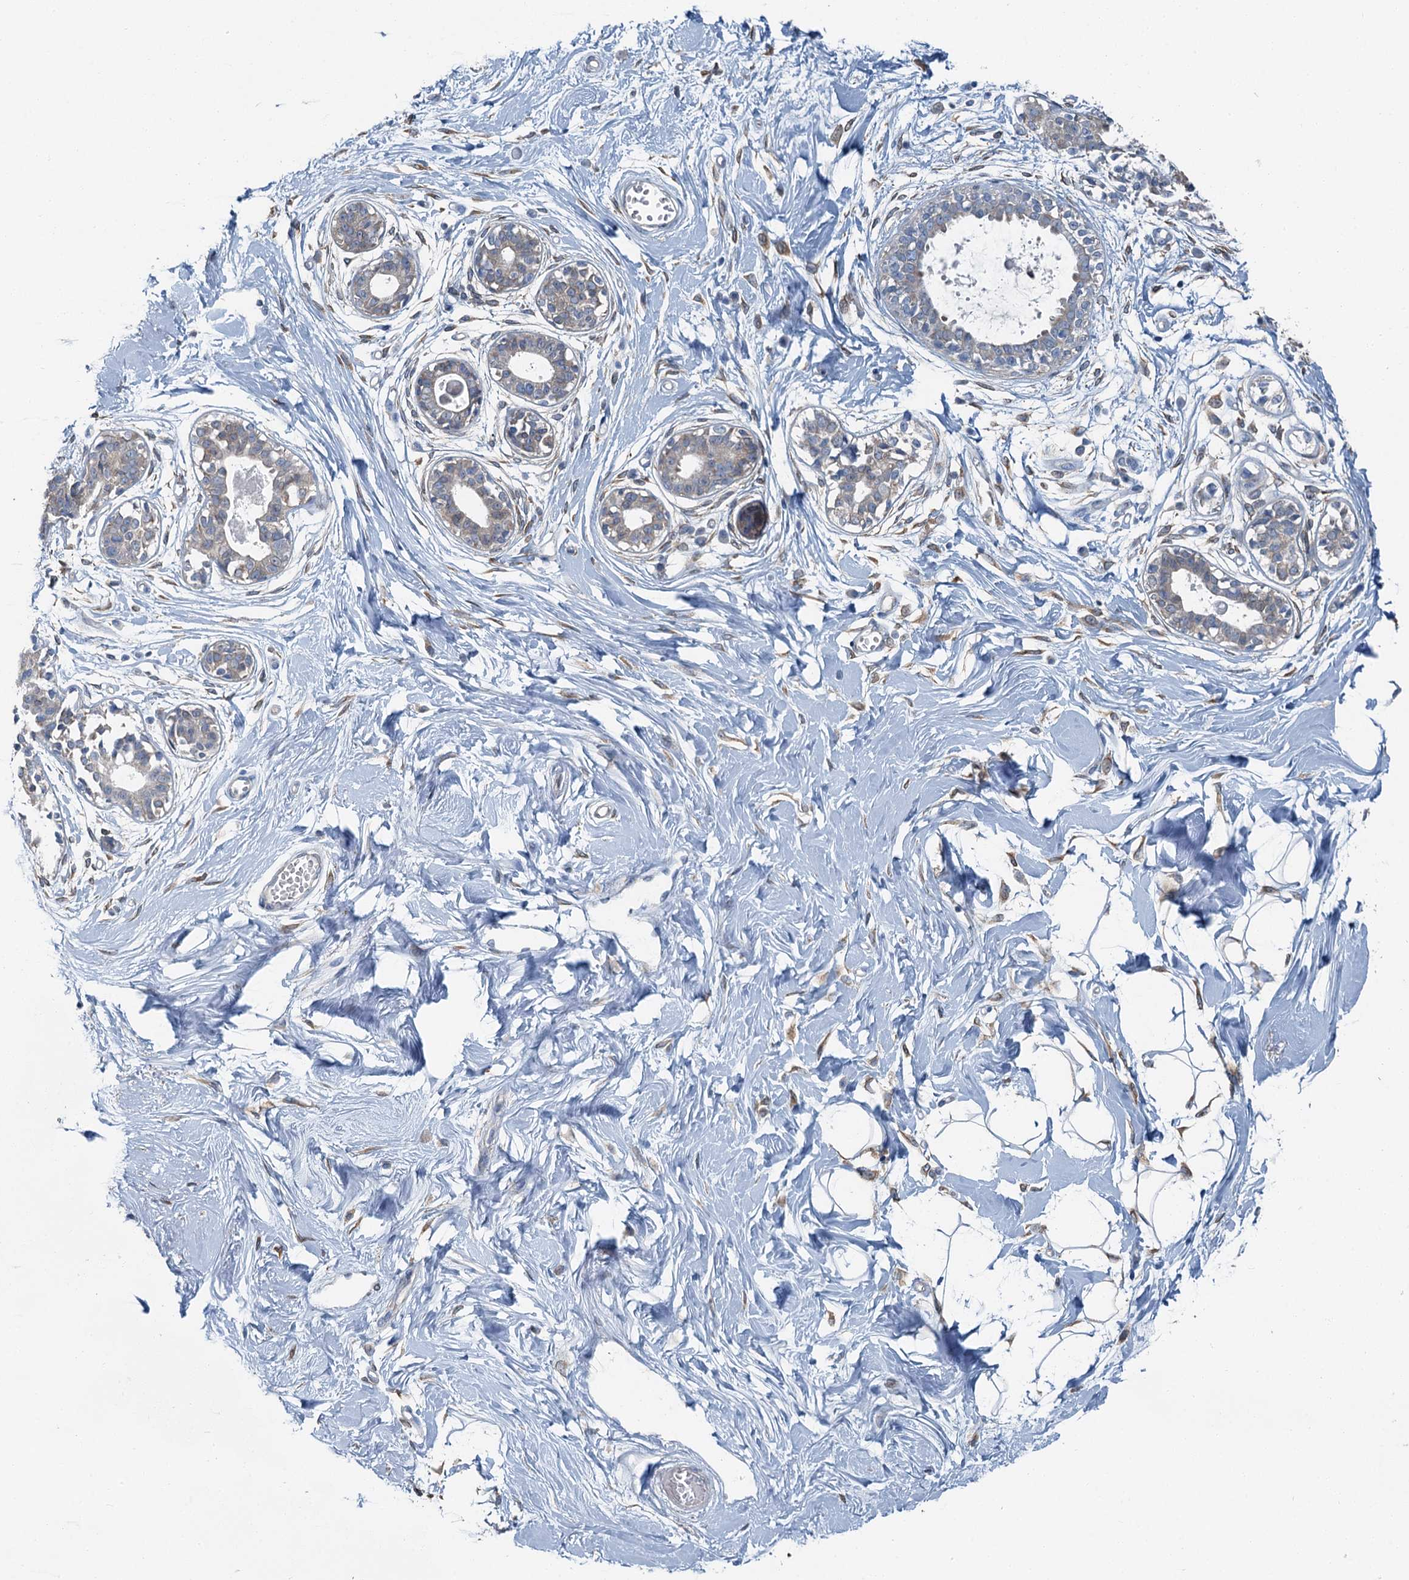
{"staining": {"intensity": "negative", "quantity": "none", "location": "none"}, "tissue": "breast", "cell_type": "Adipocytes", "image_type": "normal", "snomed": [{"axis": "morphology", "description": "Normal tissue, NOS"}, {"axis": "topography", "description": "Breast"}], "caption": "Adipocytes are negative for brown protein staining in normal breast.", "gene": "C6orf120", "patient": {"sex": "female", "age": 45}}